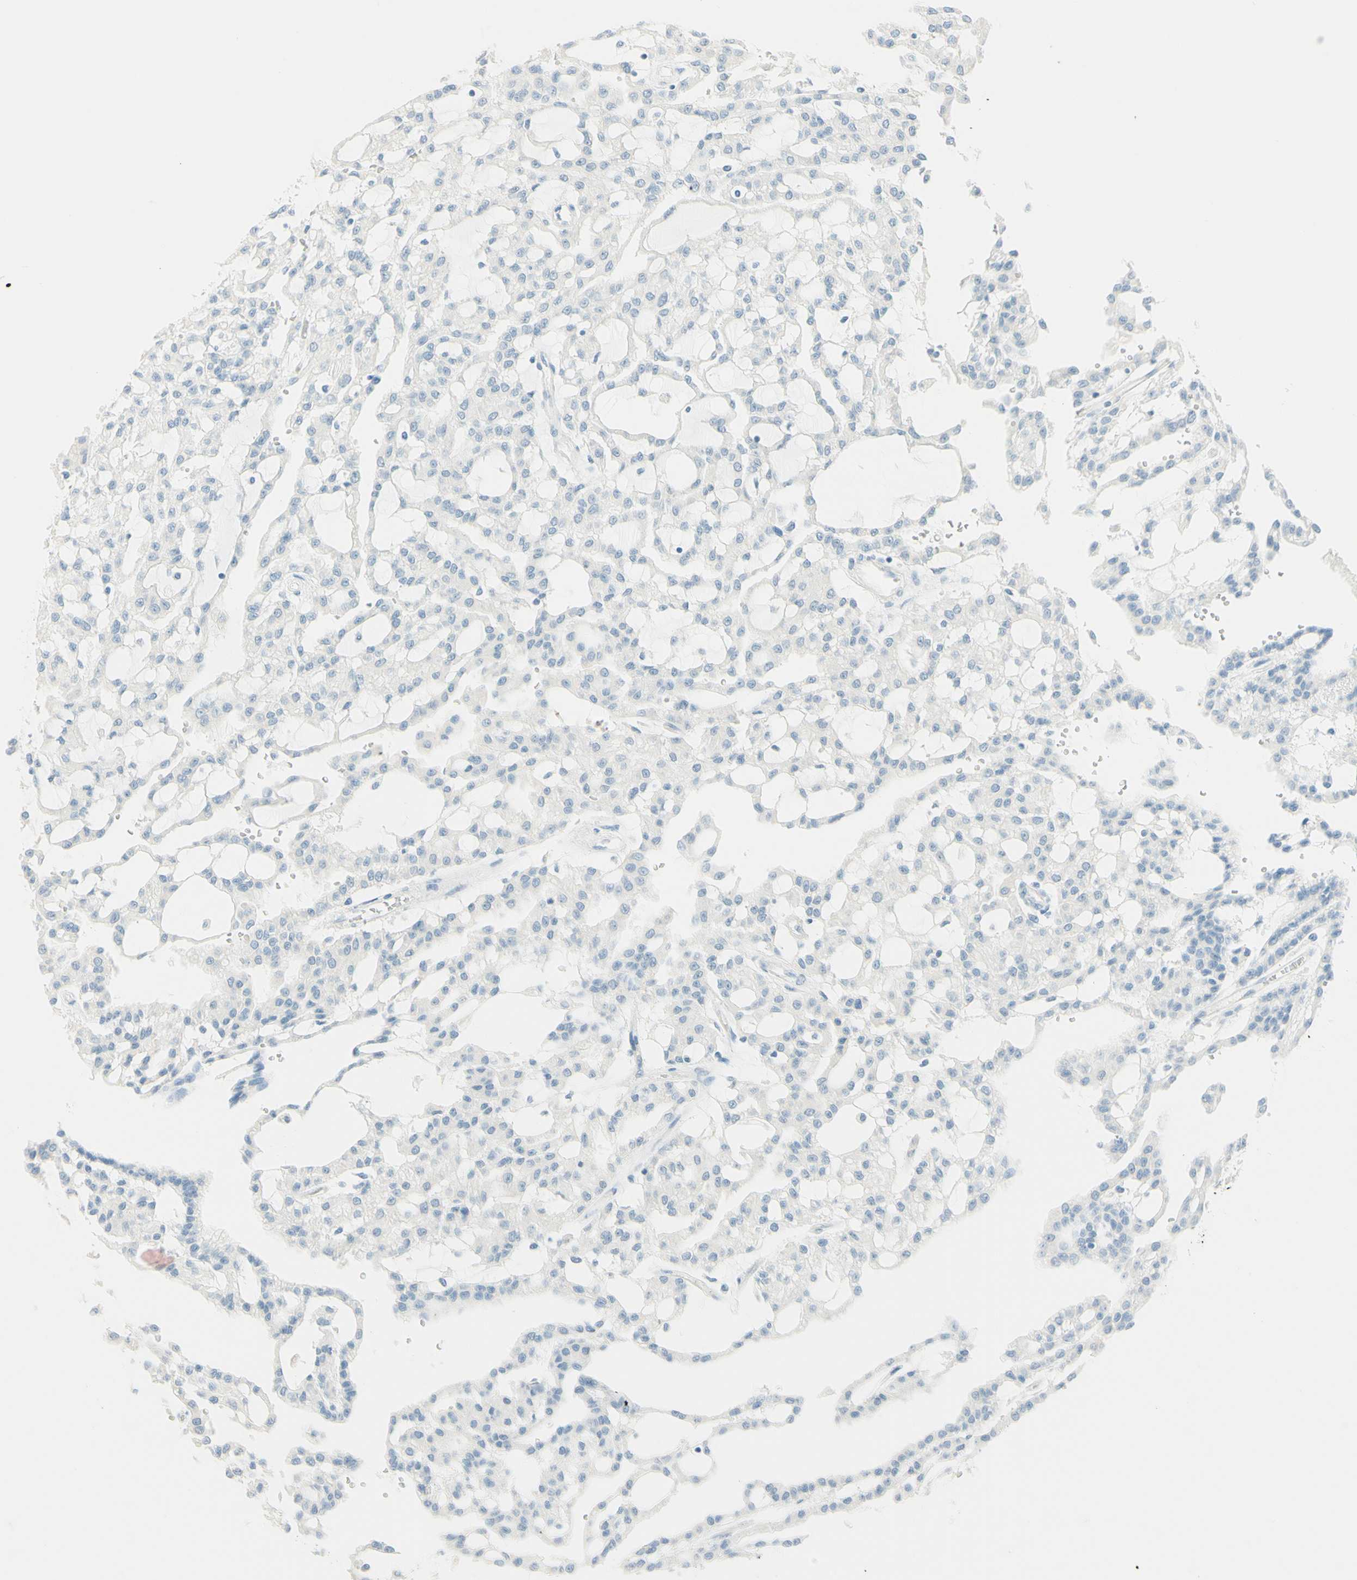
{"staining": {"intensity": "negative", "quantity": "none", "location": "none"}, "tissue": "renal cancer", "cell_type": "Tumor cells", "image_type": "cancer", "snomed": [{"axis": "morphology", "description": "Adenocarcinoma, NOS"}, {"axis": "topography", "description": "Kidney"}], "caption": "This is an immunohistochemistry (IHC) image of renal adenocarcinoma. There is no expression in tumor cells.", "gene": "TMEM132D", "patient": {"sex": "male", "age": 63}}